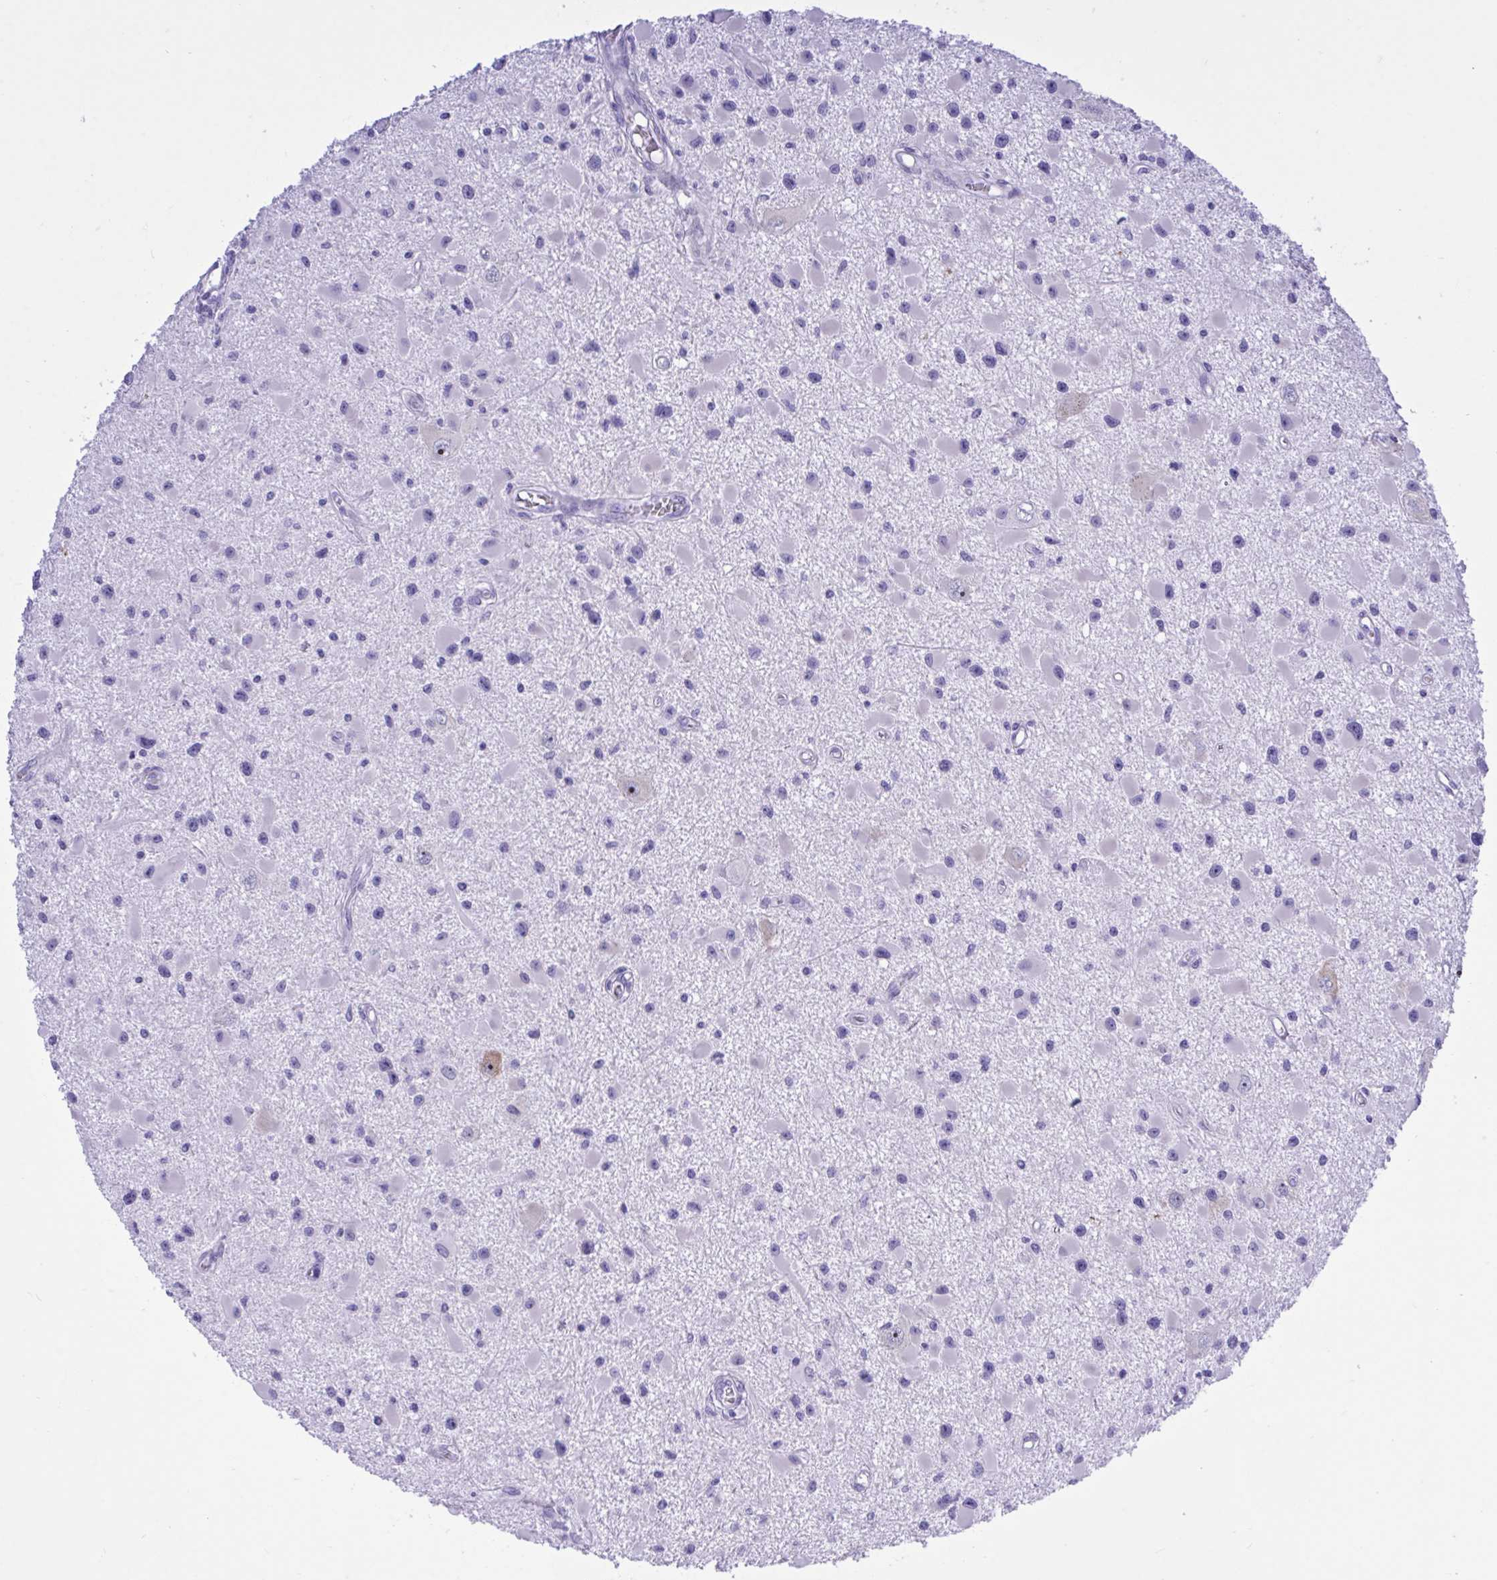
{"staining": {"intensity": "negative", "quantity": "none", "location": "none"}, "tissue": "glioma", "cell_type": "Tumor cells", "image_type": "cancer", "snomed": [{"axis": "morphology", "description": "Glioma, malignant, High grade"}, {"axis": "topography", "description": "Brain"}], "caption": "IHC photomicrograph of neoplastic tissue: human malignant glioma (high-grade) stained with DAB (3,3'-diaminobenzidine) shows no significant protein staining in tumor cells.", "gene": "BEX5", "patient": {"sex": "male", "age": 54}}